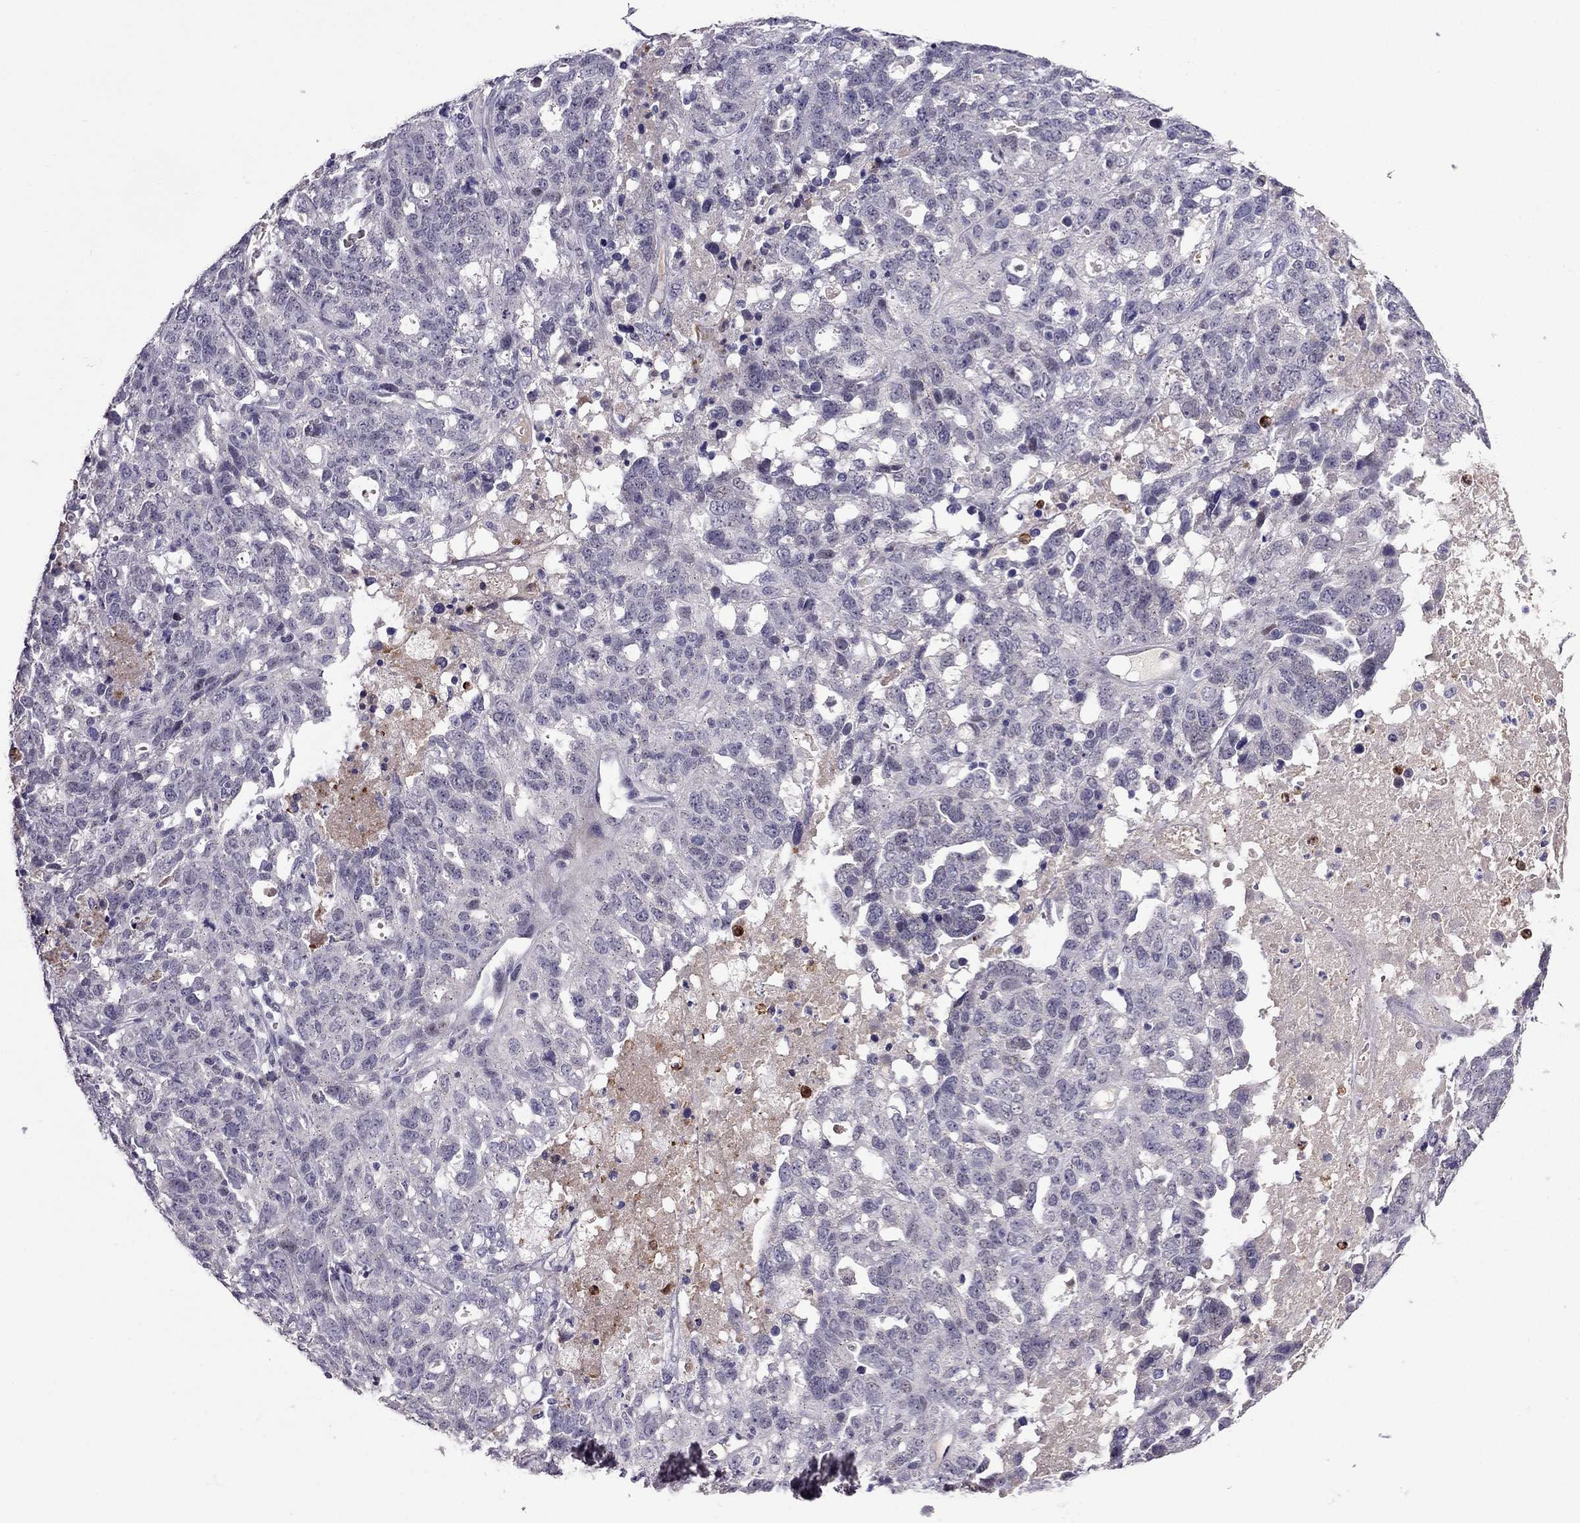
{"staining": {"intensity": "negative", "quantity": "none", "location": "none"}, "tissue": "ovarian cancer", "cell_type": "Tumor cells", "image_type": "cancer", "snomed": [{"axis": "morphology", "description": "Cystadenocarcinoma, serous, NOS"}, {"axis": "topography", "description": "Ovary"}], "caption": "Ovarian cancer was stained to show a protein in brown. There is no significant positivity in tumor cells.", "gene": "MYBPH", "patient": {"sex": "female", "age": 71}}